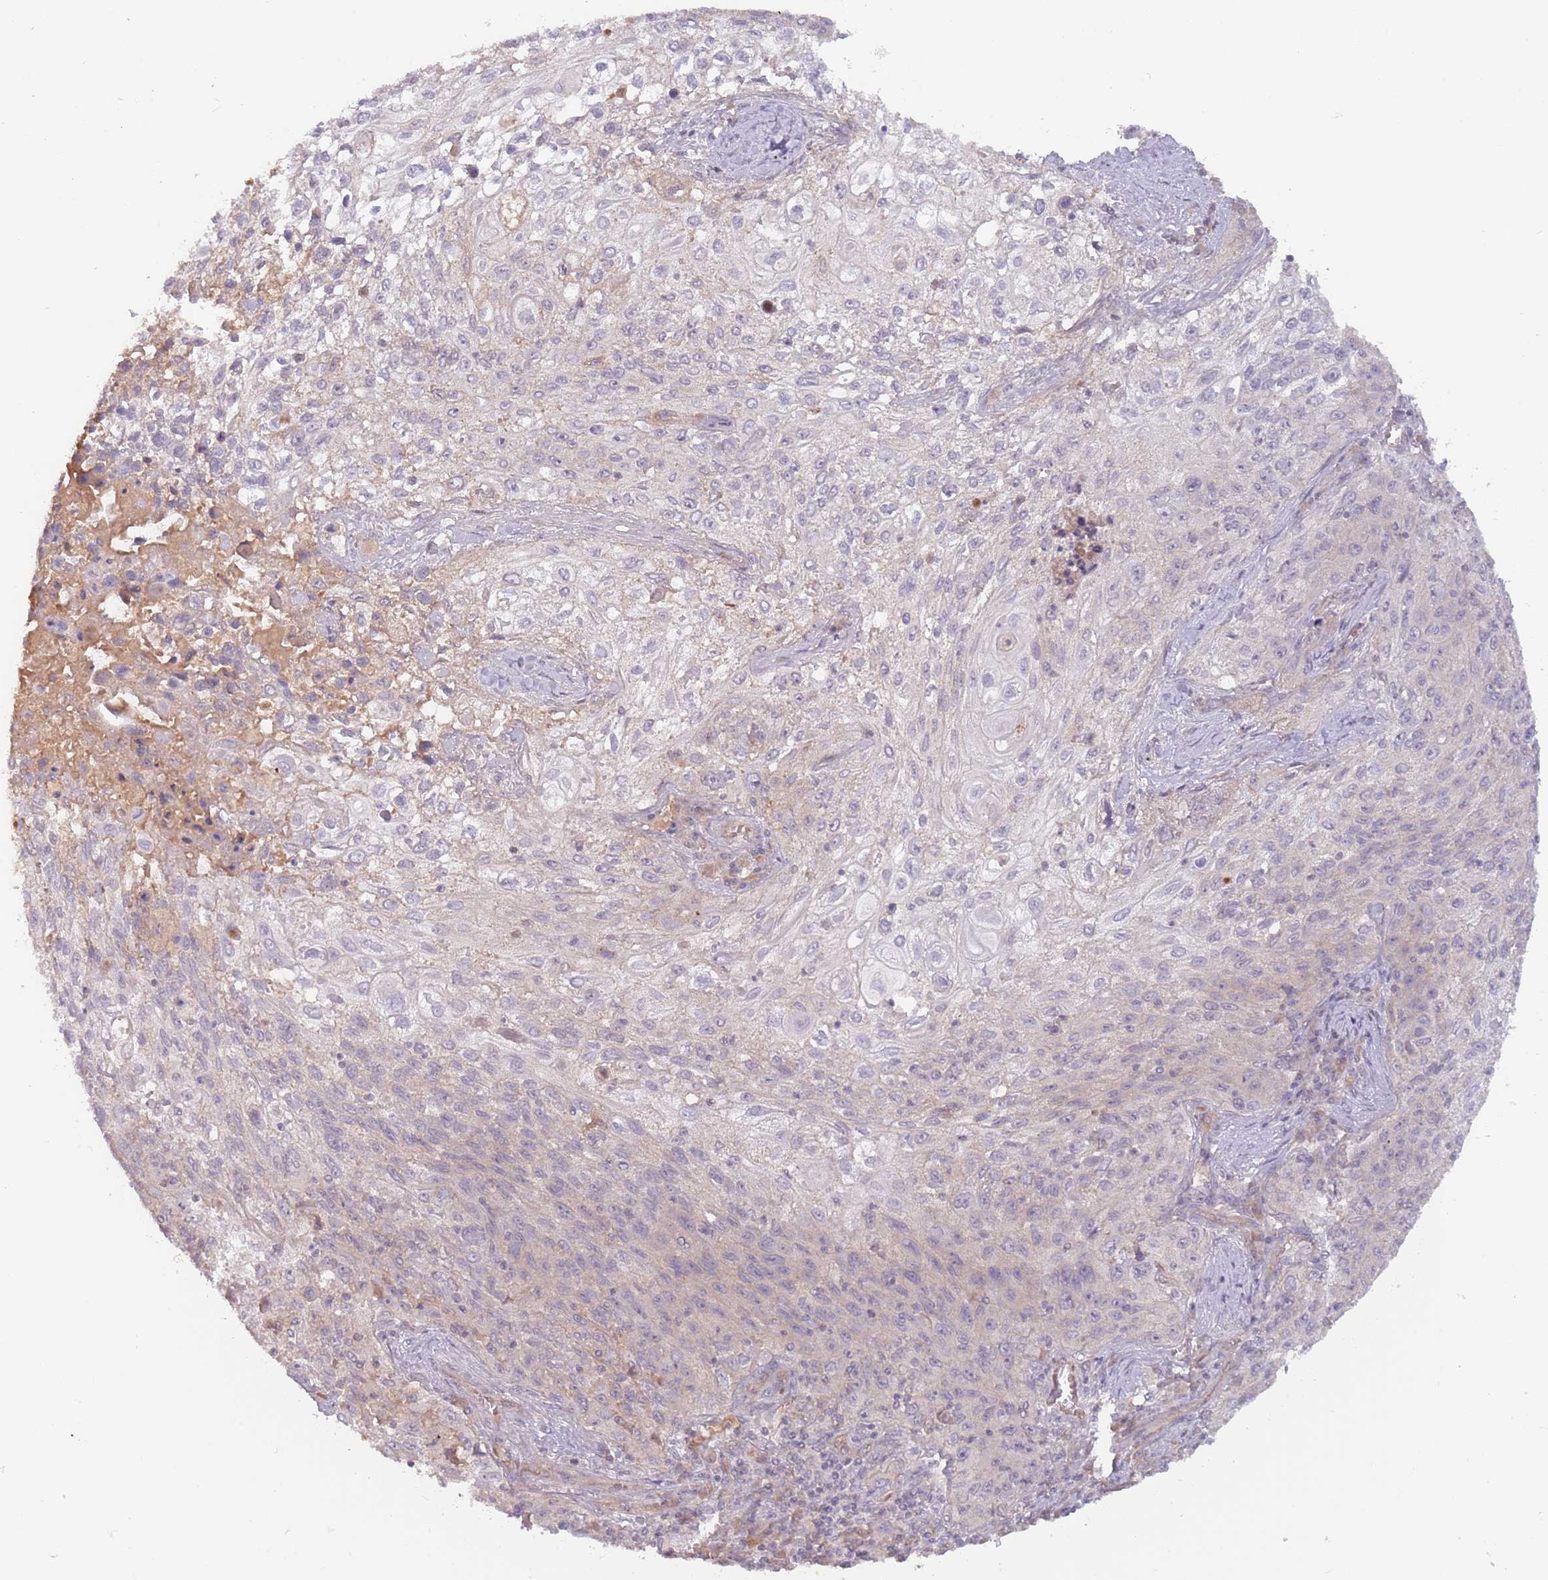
{"staining": {"intensity": "negative", "quantity": "none", "location": "none"}, "tissue": "lung cancer", "cell_type": "Tumor cells", "image_type": "cancer", "snomed": [{"axis": "morphology", "description": "Squamous cell carcinoma, NOS"}, {"axis": "topography", "description": "Lung"}], "caption": "Lung cancer (squamous cell carcinoma) stained for a protein using immunohistochemistry (IHC) demonstrates no staining tumor cells.", "gene": "SAV1", "patient": {"sex": "female", "age": 69}}